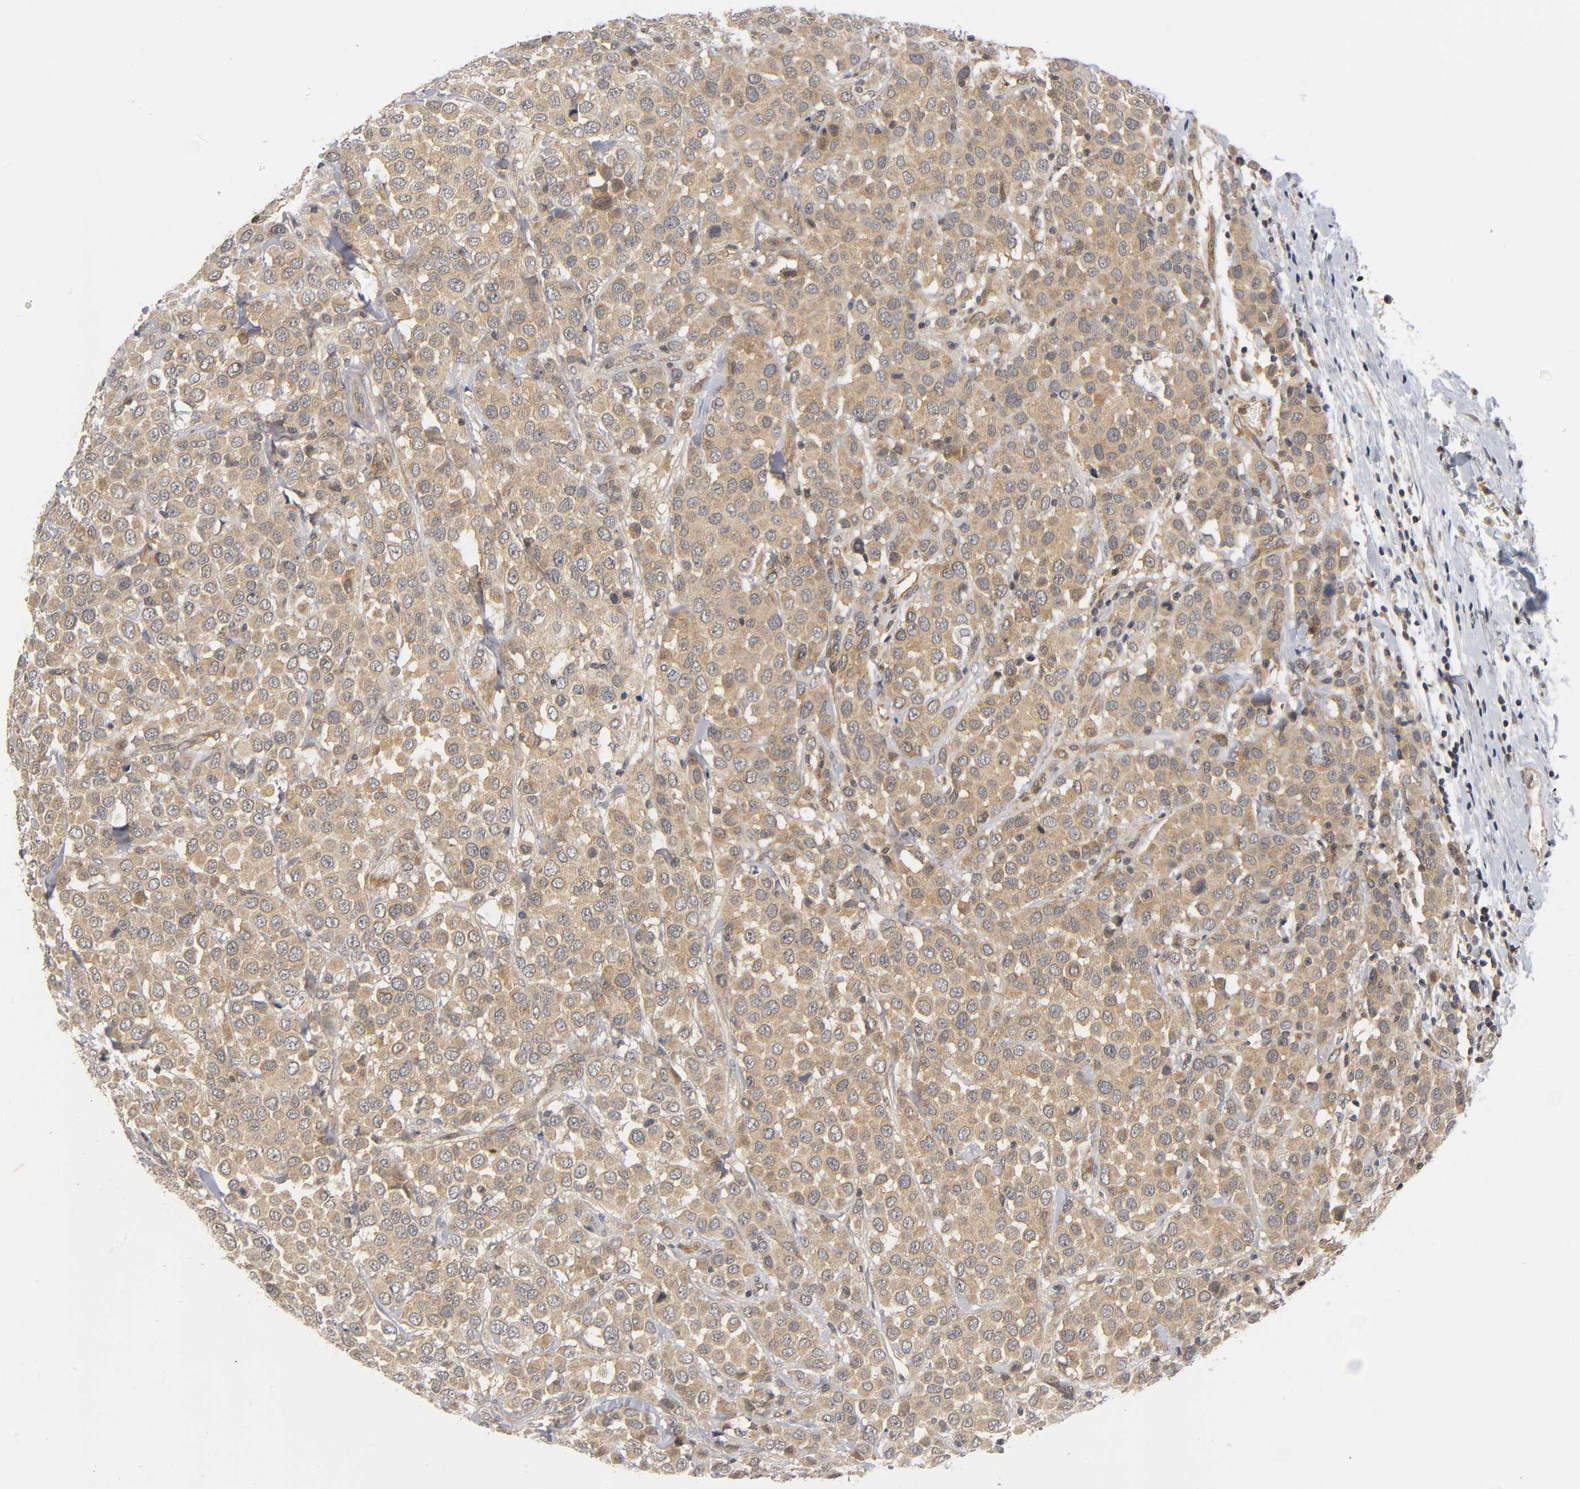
{"staining": {"intensity": "moderate", "quantity": ">75%", "location": "cytoplasmic/membranous"}, "tissue": "breast cancer", "cell_type": "Tumor cells", "image_type": "cancer", "snomed": [{"axis": "morphology", "description": "Duct carcinoma"}, {"axis": "topography", "description": "Breast"}], "caption": "Protein staining of intraductal carcinoma (breast) tissue displays moderate cytoplasmic/membranous staining in approximately >75% of tumor cells.", "gene": "MAPK8", "patient": {"sex": "female", "age": 61}}